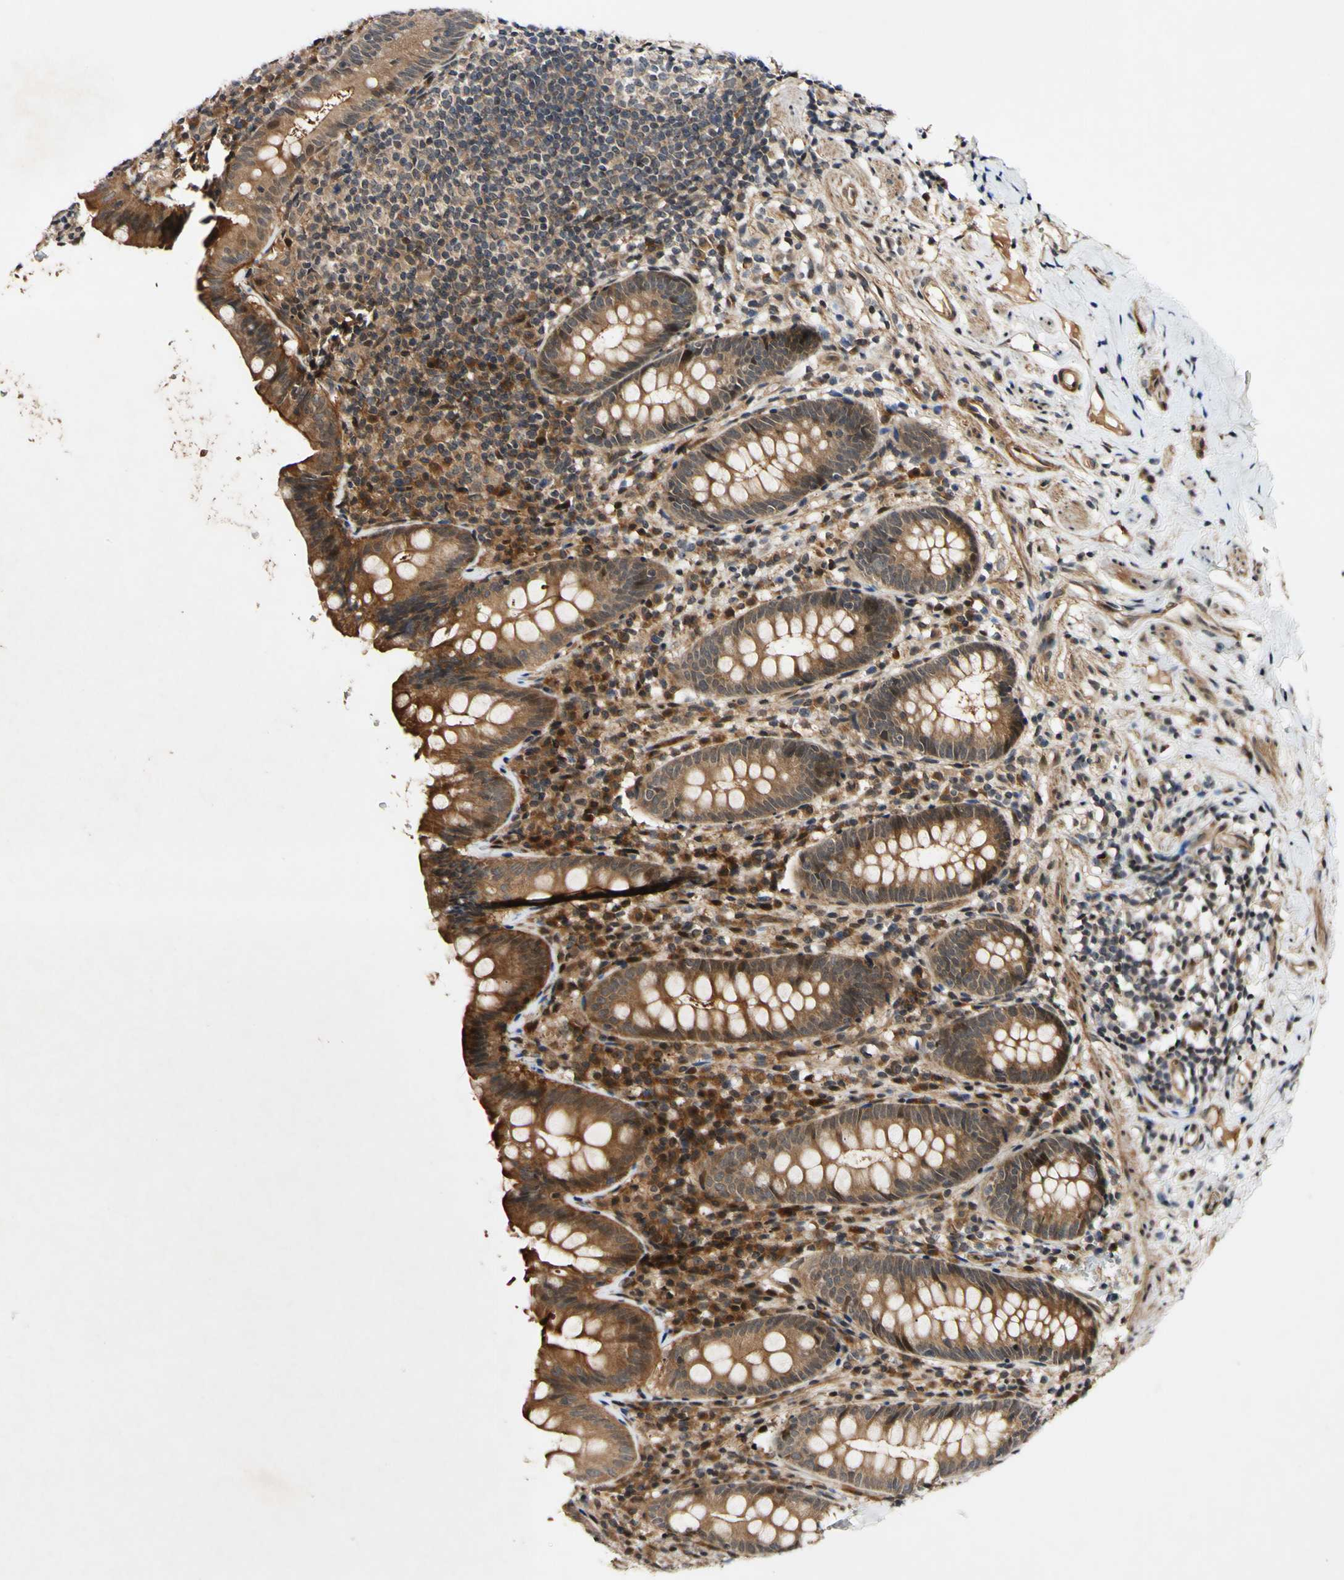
{"staining": {"intensity": "moderate", "quantity": ">75%", "location": "cytoplasmic/membranous,nuclear"}, "tissue": "appendix", "cell_type": "Glandular cells", "image_type": "normal", "snomed": [{"axis": "morphology", "description": "Normal tissue, NOS"}, {"axis": "topography", "description": "Appendix"}], "caption": "Protein staining of unremarkable appendix demonstrates moderate cytoplasmic/membranous,nuclear staining in about >75% of glandular cells. The staining is performed using DAB (3,3'-diaminobenzidine) brown chromogen to label protein expression. The nuclei are counter-stained blue using hematoxylin.", "gene": "CSNK1E", "patient": {"sex": "male", "age": 52}}